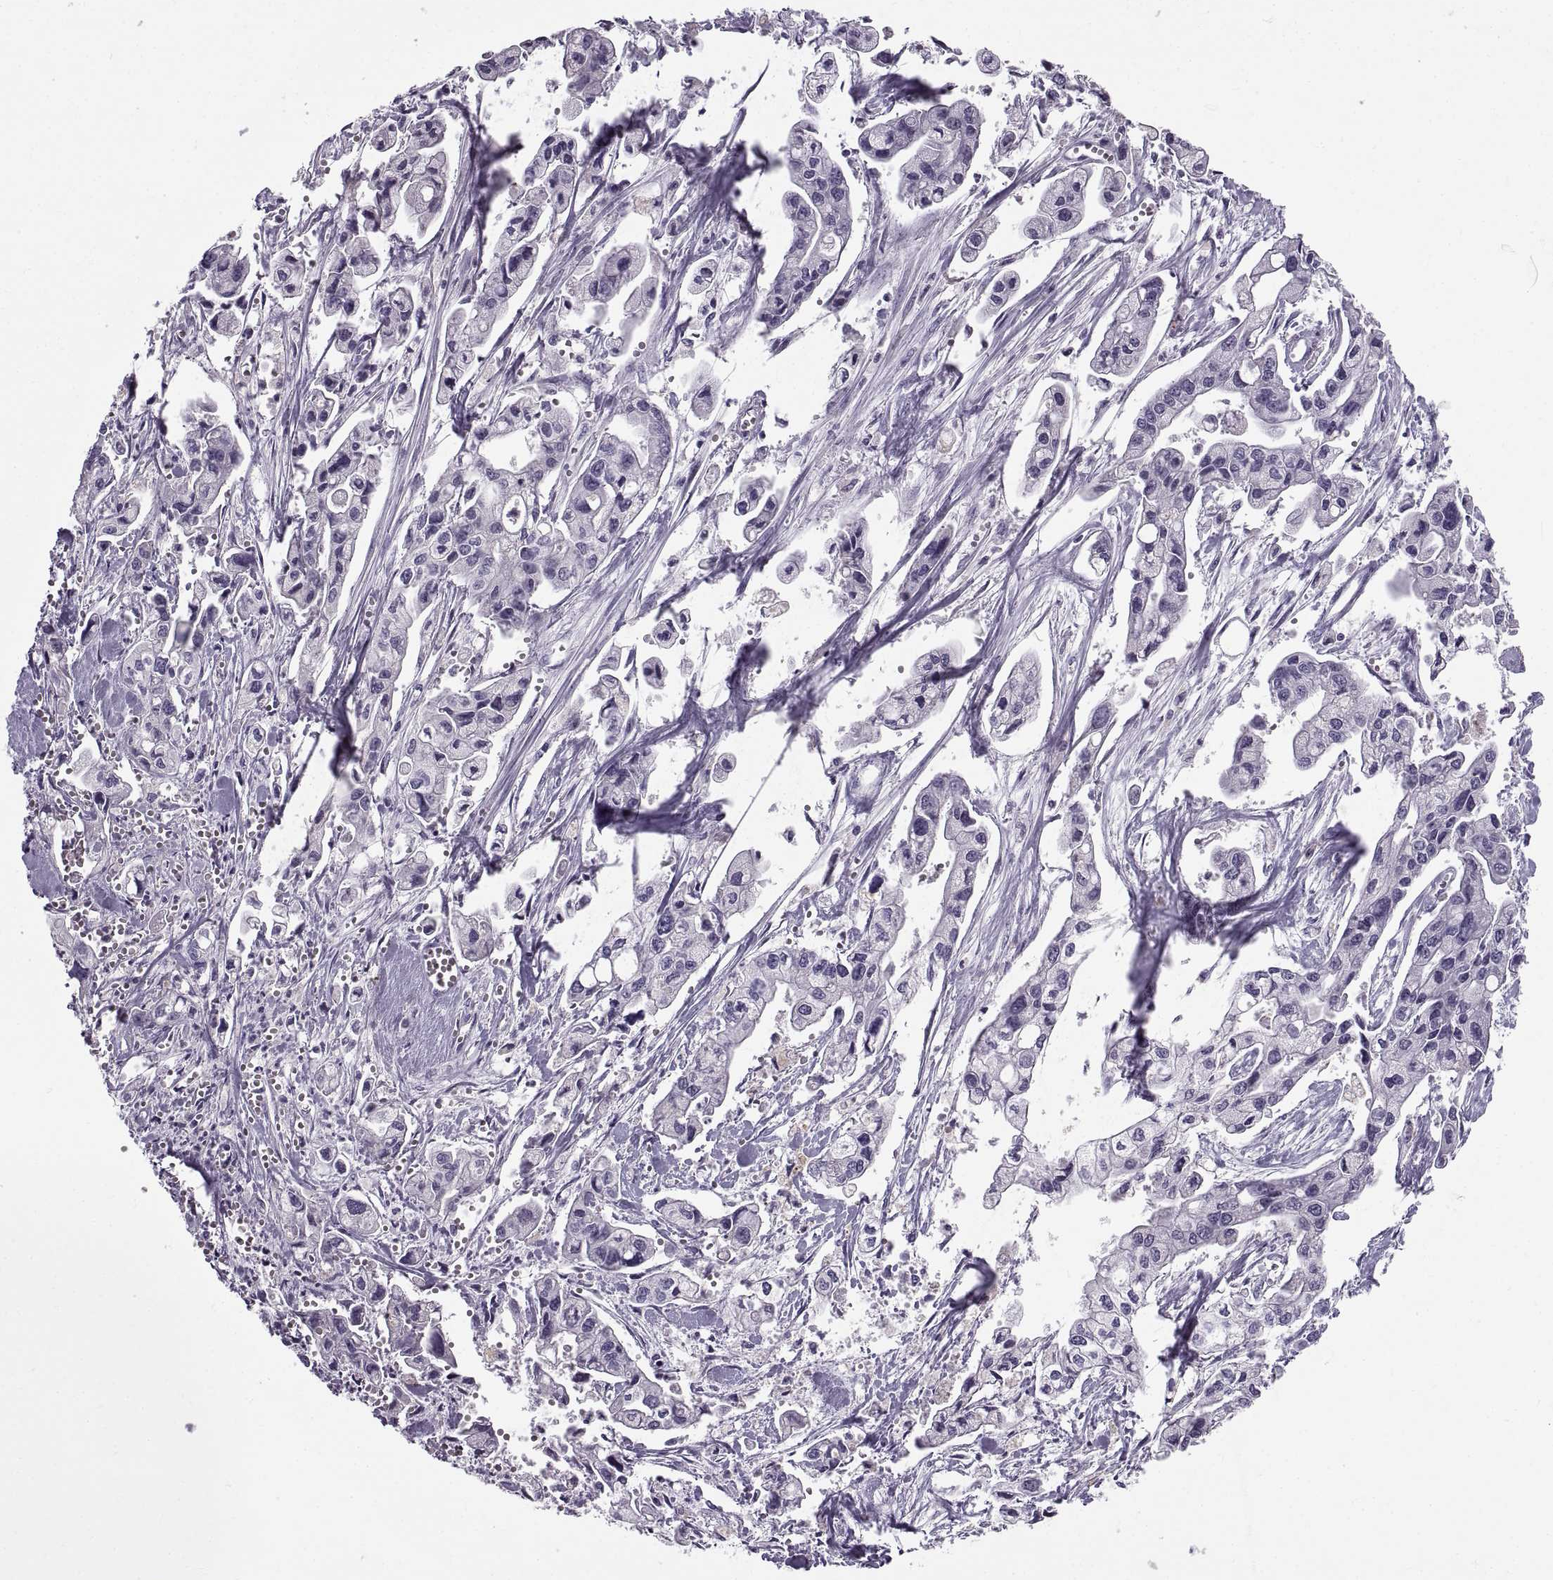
{"staining": {"intensity": "negative", "quantity": "none", "location": "none"}, "tissue": "pancreatic cancer", "cell_type": "Tumor cells", "image_type": "cancer", "snomed": [{"axis": "morphology", "description": "Adenocarcinoma, NOS"}, {"axis": "topography", "description": "Pancreas"}], "caption": "A high-resolution micrograph shows IHC staining of pancreatic cancer (adenocarcinoma), which shows no significant positivity in tumor cells.", "gene": "CALCR", "patient": {"sex": "male", "age": 70}}